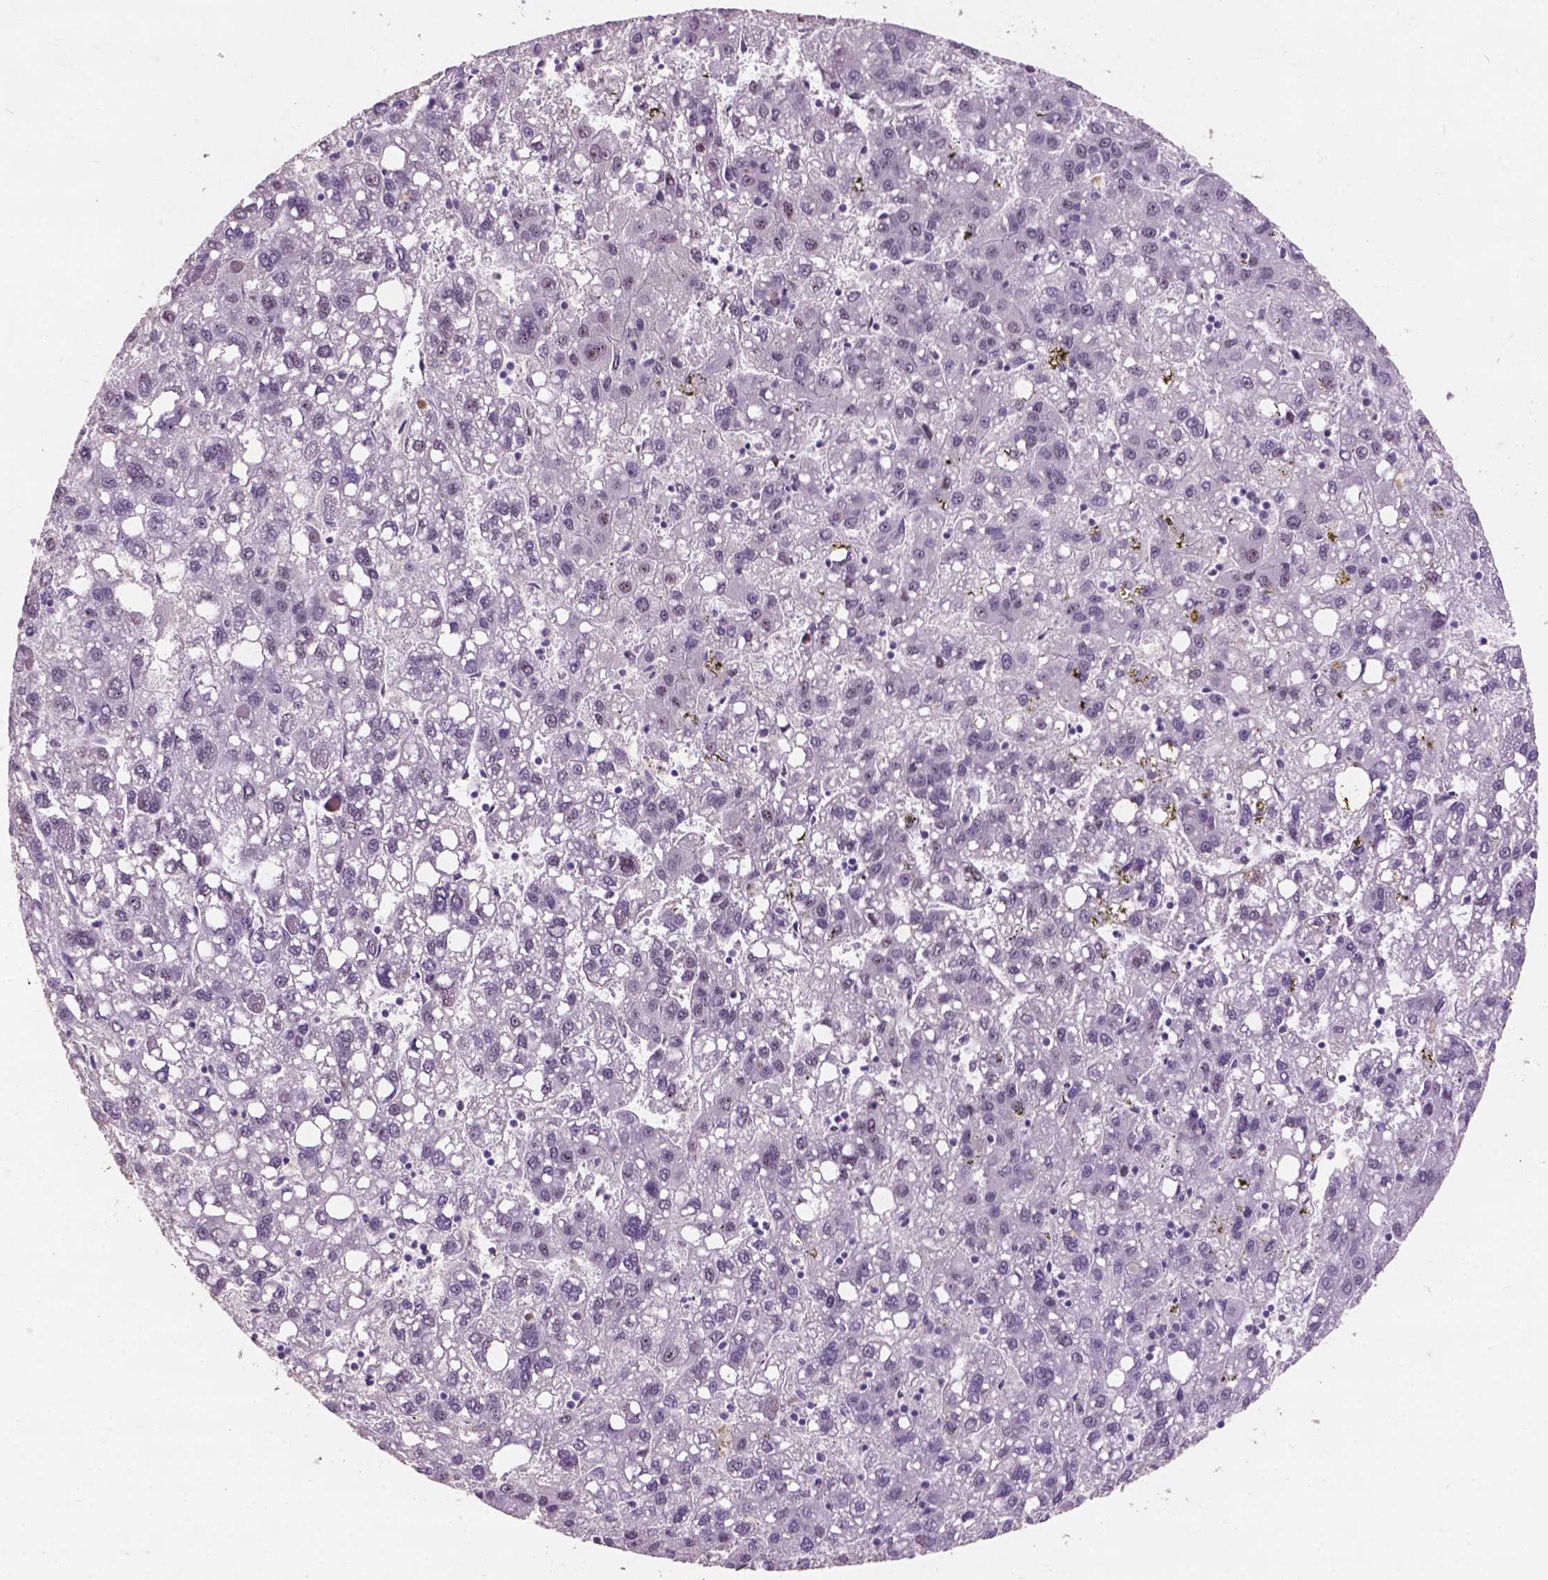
{"staining": {"intensity": "negative", "quantity": "none", "location": "none"}, "tissue": "liver cancer", "cell_type": "Tumor cells", "image_type": "cancer", "snomed": [{"axis": "morphology", "description": "Carcinoma, Hepatocellular, NOS"}, {"axis": "topography", "description": "Liver"}], "caption": "Micrograph shows no protein positivity in tumor cells of liver cancer tissue.", "gene": "COIL", "patient": {"sex": "female", "age": 82}}